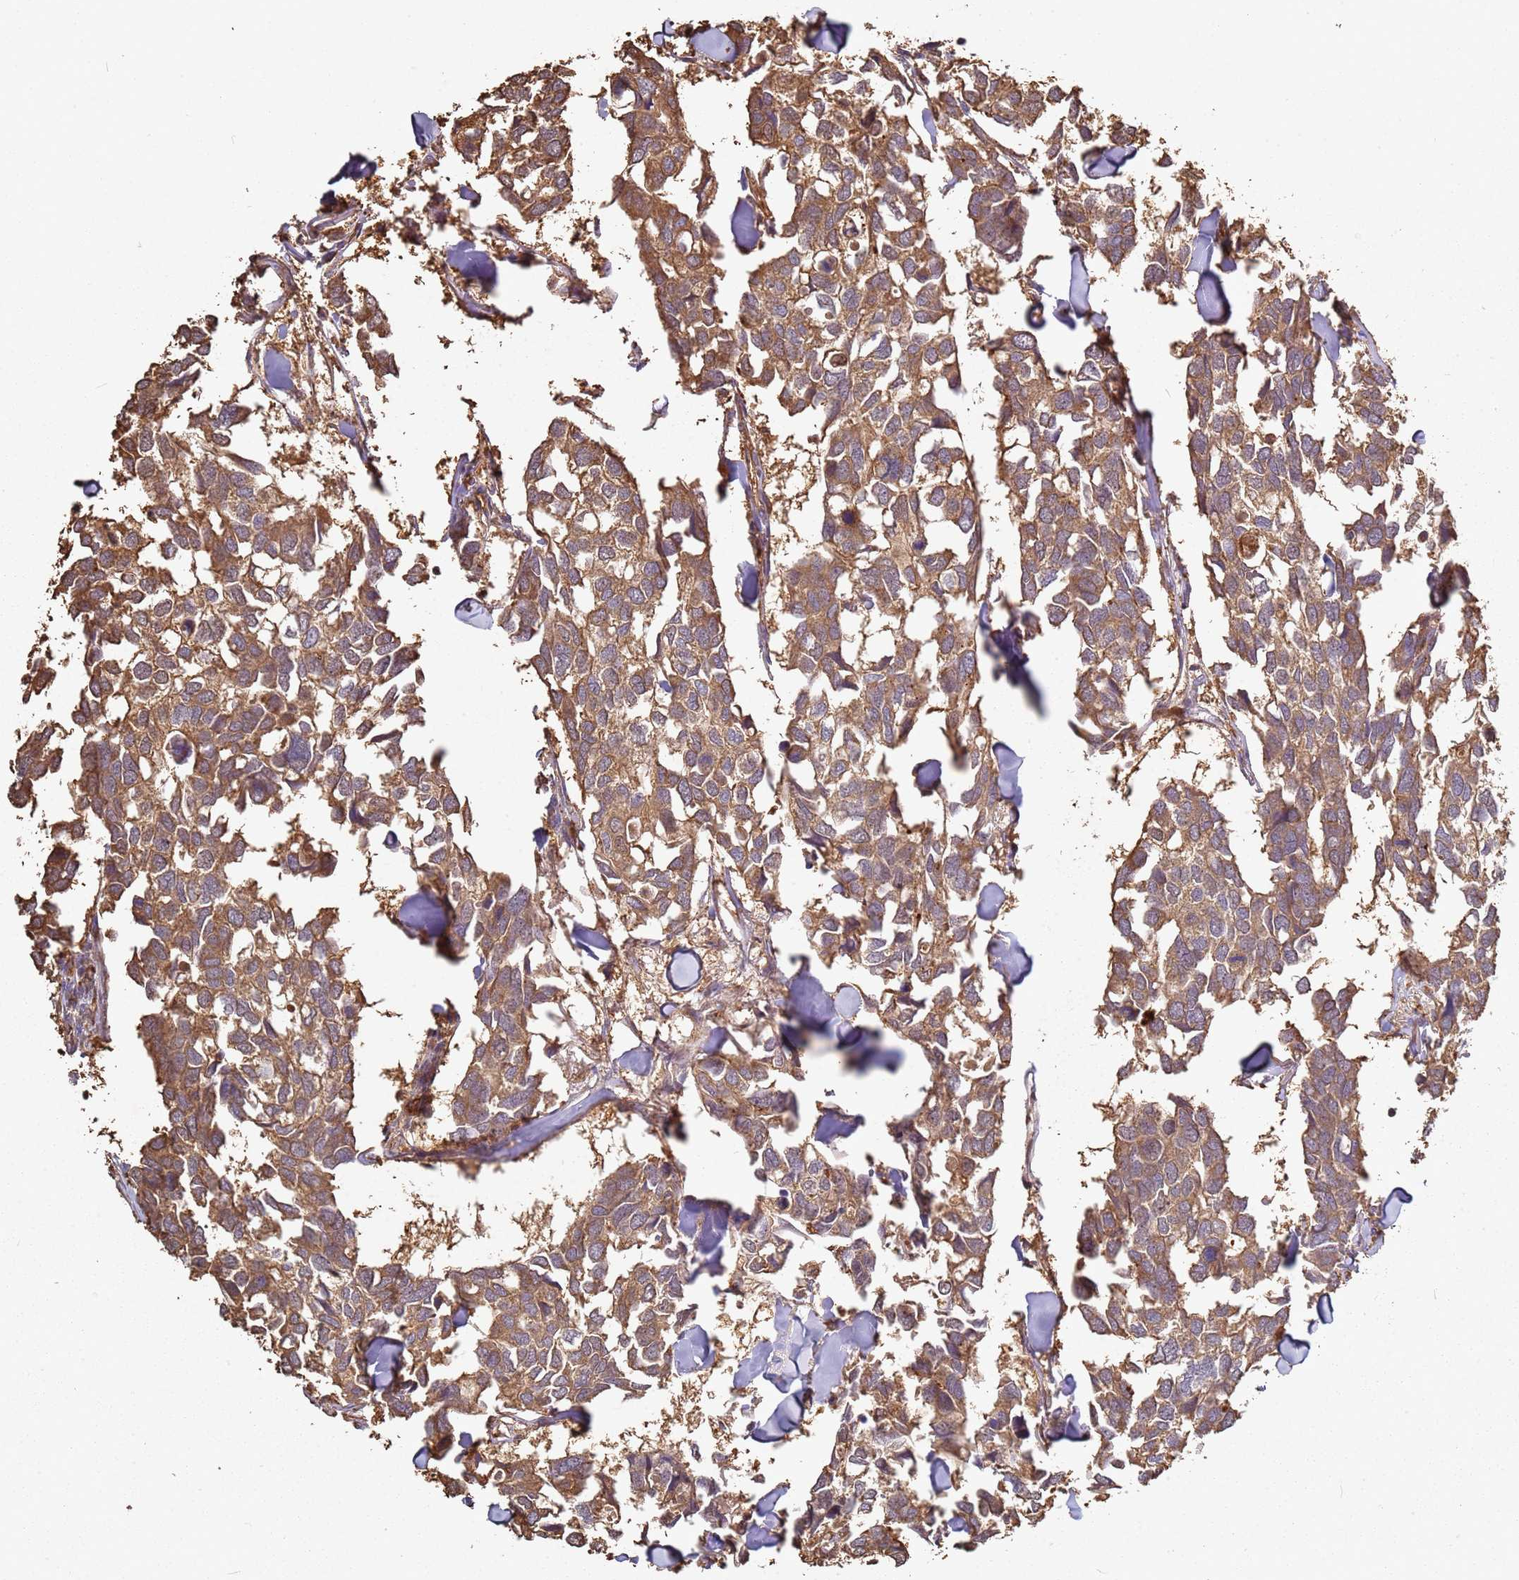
{"staining": {"intensity": "moderate", "quantity": ">75%", "location": "cytoplasmic/membranous"}, "tissue": "breast cancer", "cell_type": "Tumor cells", "image_type": "cancer", "snomed": [{"axis": "morphology", "description": "Duct carcinoma"}, {"axis": "topography", "description": "Breast"}], "caption": "Breast intraductal carcinoma was stained to show a protein in brown. There is medium levels of moderate cytoplasmic/membranous positivity in about >75% of tumor cells.", "gene": "SCGB2B2", "patient": {"sex": "female", "age": 83}}